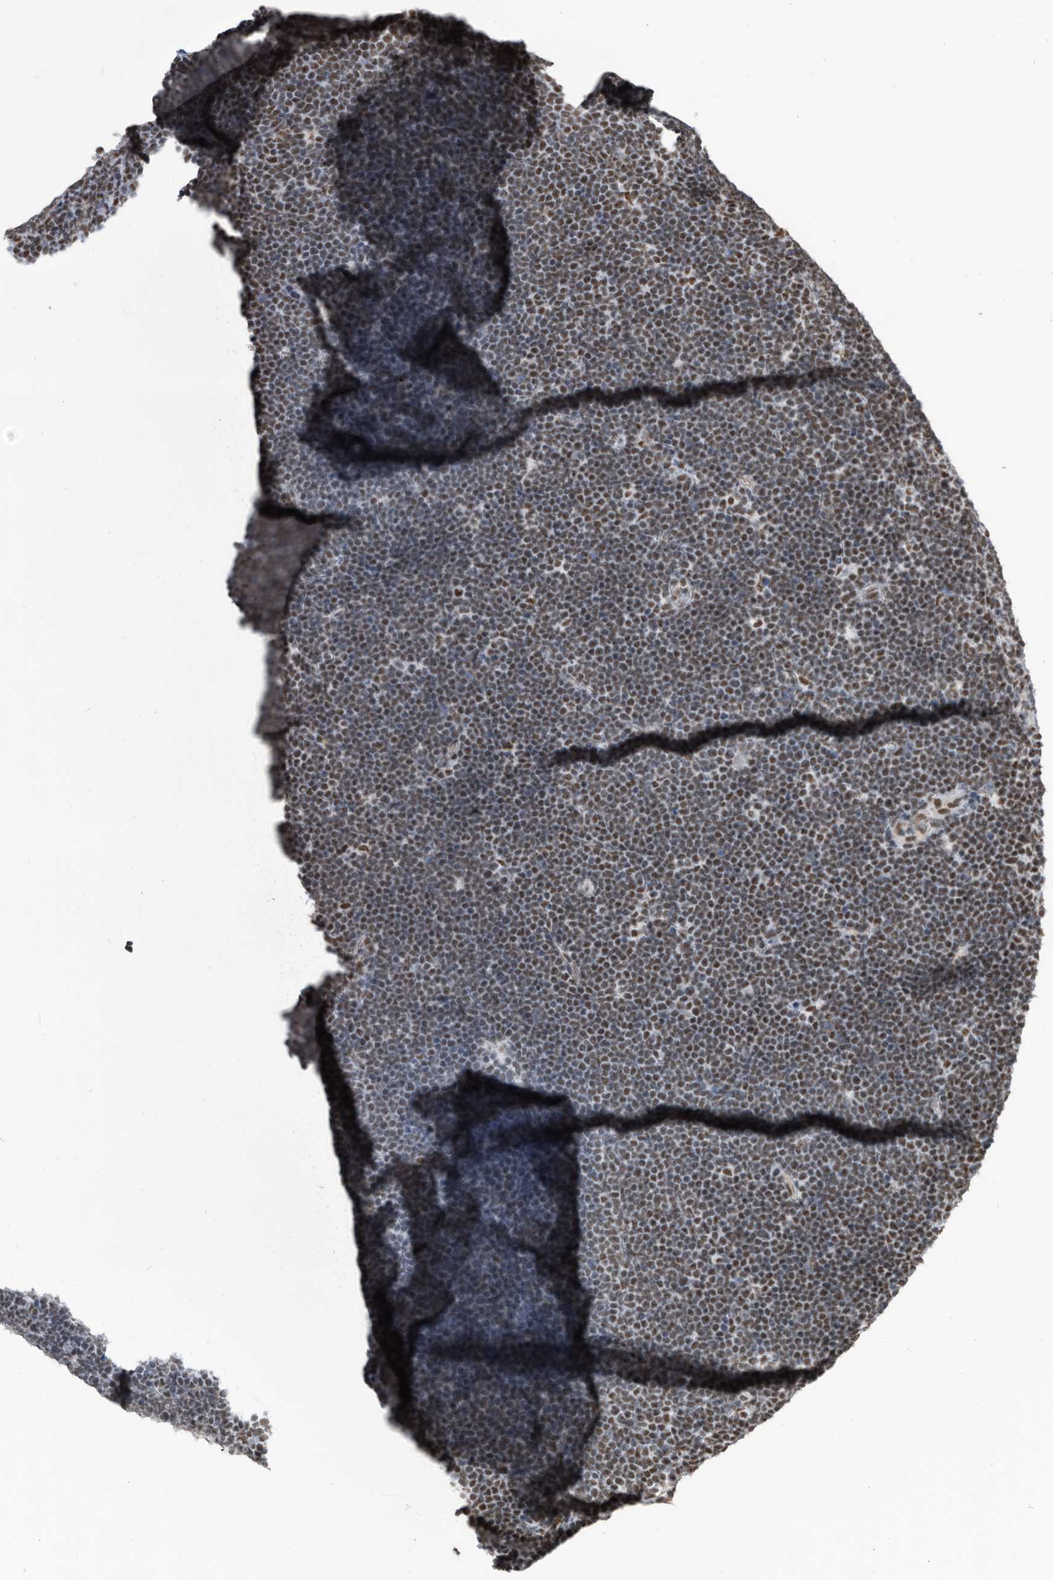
{"staining": {"intensity": "moderate", "quantity": "25%-75%", "location": "nuclear"}, "tissue": "lymphoma", "cell_type": "Tumor cells", "image_type": "cancer", "snomed": [{"axis": "morphology", "description": "Malignant lymphoma, non-Hodgkin's type, High grade"}, {"axis": "topography", "description": "Lymph node"}], "caption": "Immunohistochemistry (DAB (3,3'-diaminobenzidine)) staining of human lymphoma exhibits moderate nuclear protein staining in about 25%-75% of tumor cells. (DAB = brown stain, brightfield microscopy at high magnification).", "gene": "SF3A1", "patient": {"sex": "male", "age": 13}}